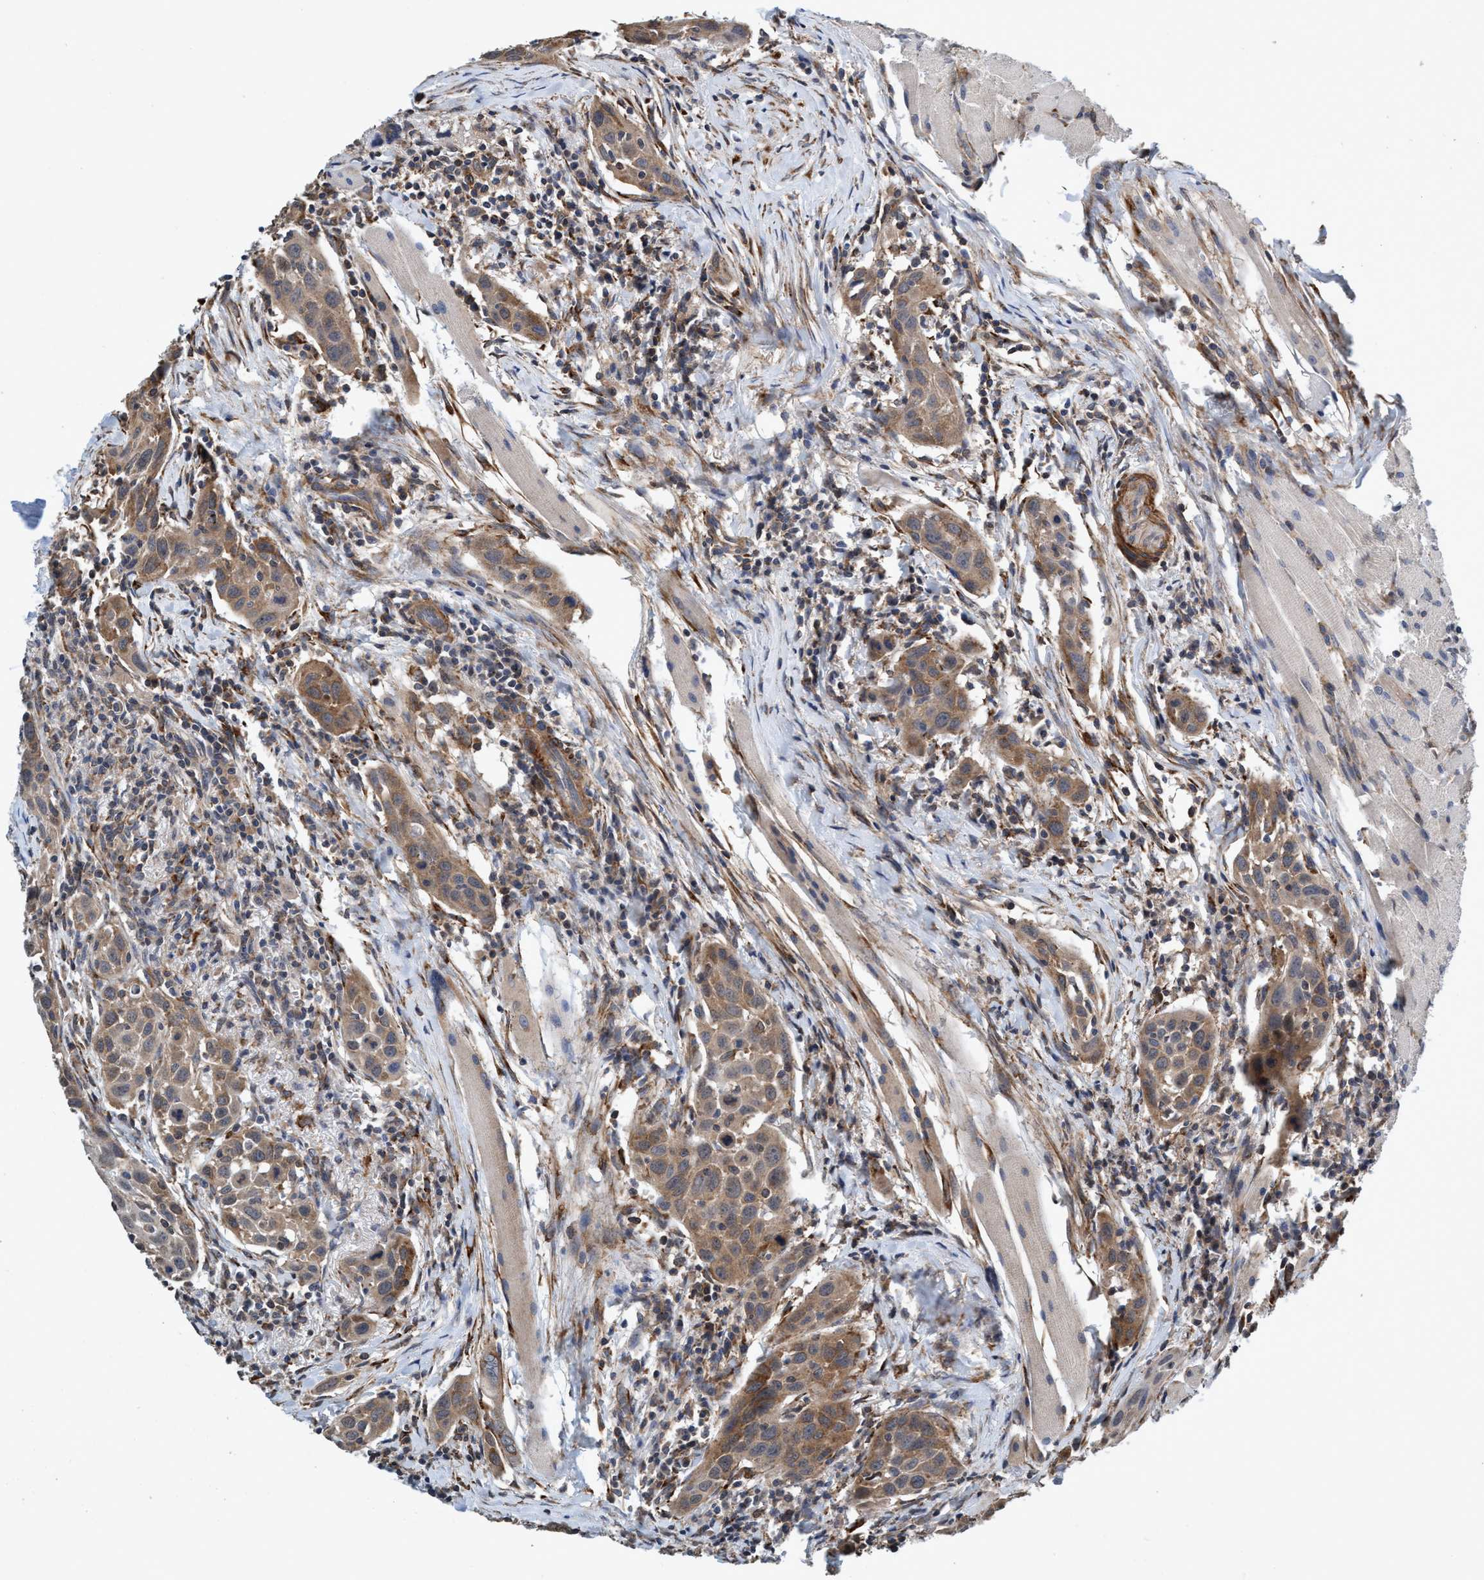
{"staining": {"intensity": "moderate", "quantity": ">75%", "location": "cytoplasmic/membranous"}, "tissue": "head and neck cancer", "cell_type": "Tumor cells", "image_type": "cancer", "snomed": [{"axis": "morphology", "description": "Squamous cell carcinoma, NOS"}, {"axis": "topography", "description": "Oral tissue"}, {"axis": "topography", "description": "Head-Neck"}], "caption": "Tumor cells display medium levels of moderate cytoplasmic/membranous staining in about >75% of cells in head and neck cancer (squamous cell carcinoma).", "gene": "CALCOCO2", "patient": {"sex": "female", "age": 50}}